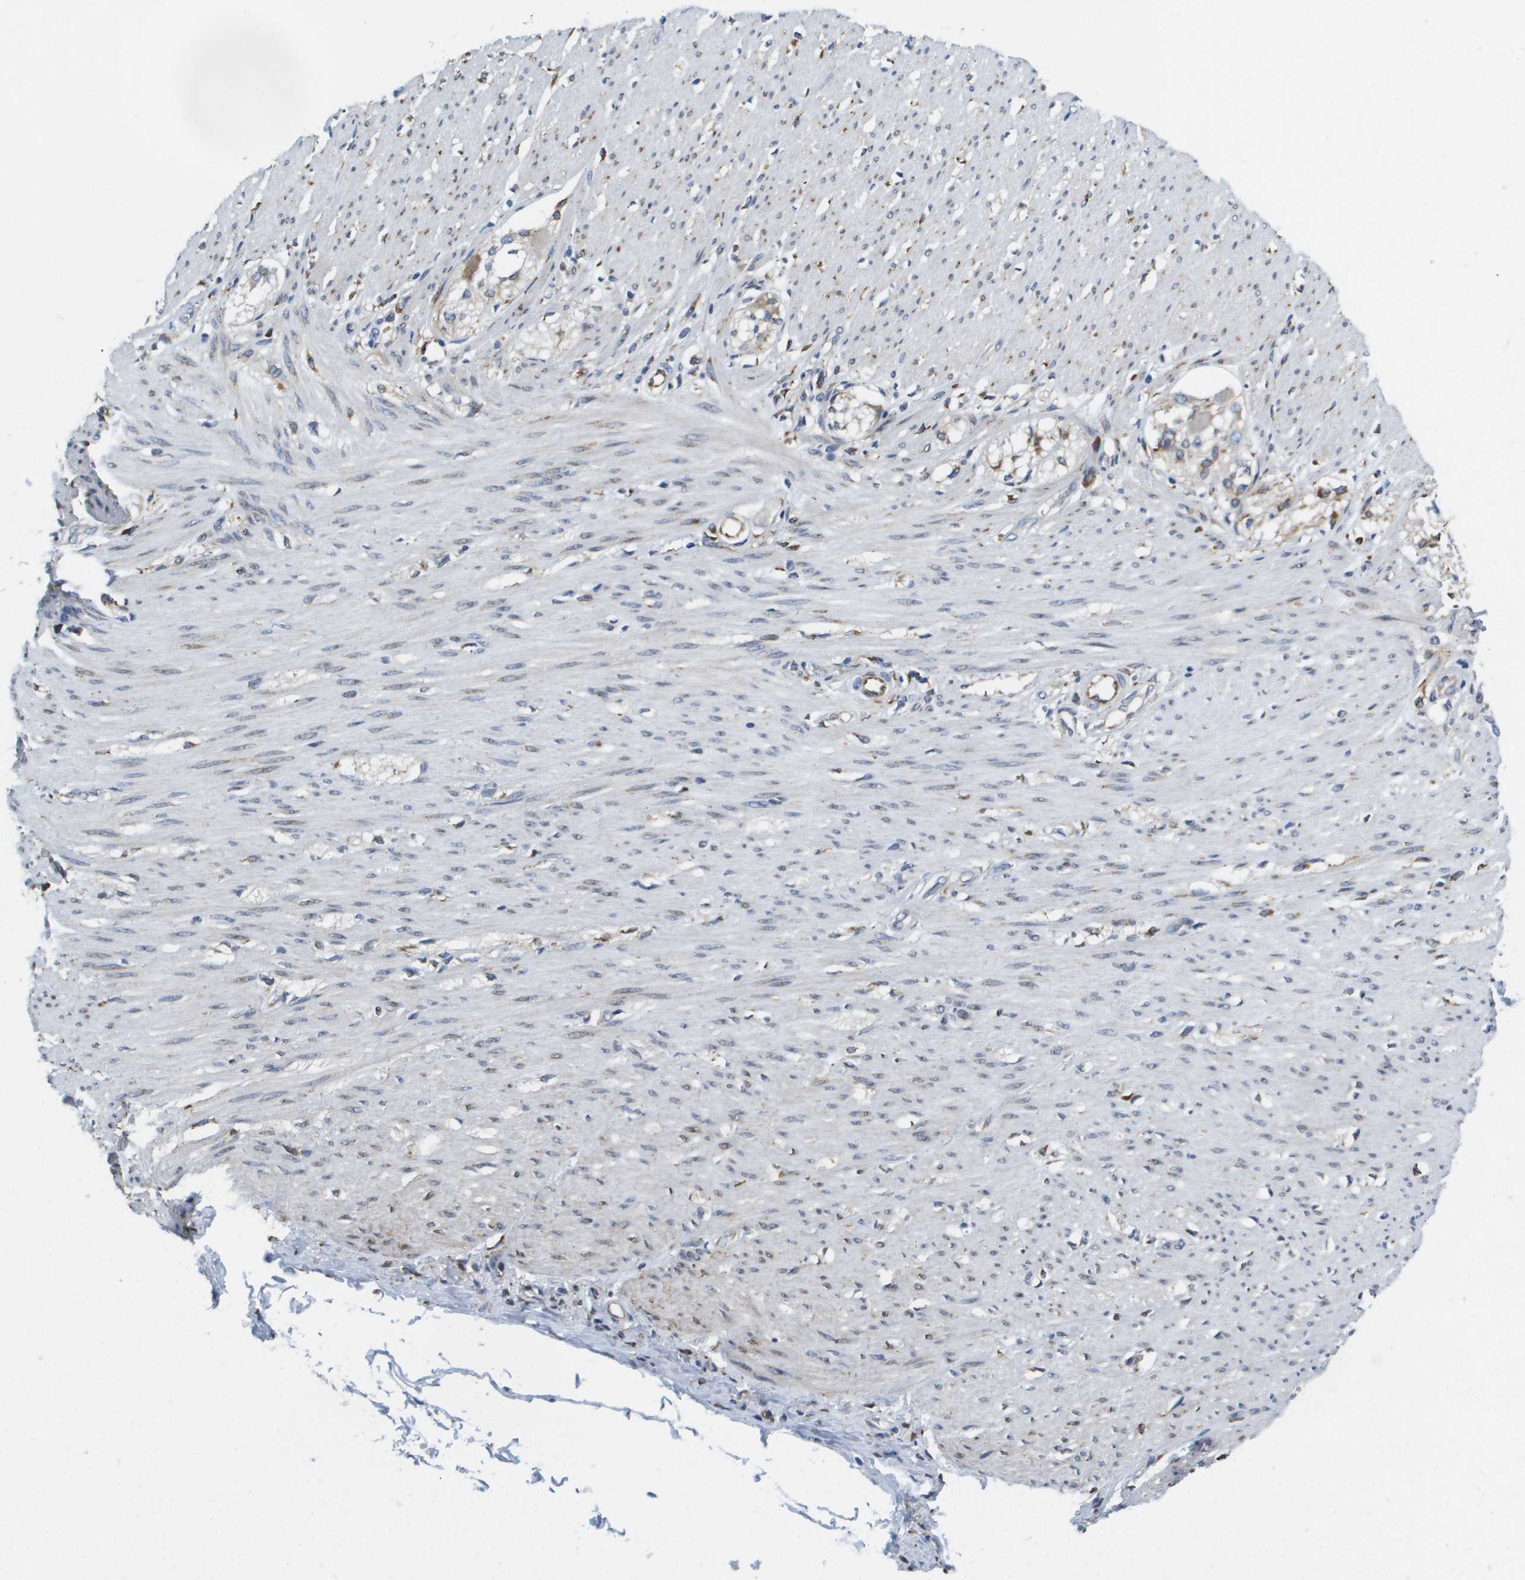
{"staining": {"intensity": "weak", "quantity": "25%-75%", "location": "cytoplasmic/membranous"}, "tissue": "adipose tissue", "cell_type": "Adipocytes", "image_type": "normal", "snomed": [{"axis": "morphology", "description": "Normal tissue, NOS"}, {"axis": "morphology", "description": "Adenocarcinoma, NOS"}, {"axis": "topography", "description": "Colon"}, {"axis": "topography", "description": "Peripheral nerve tissue"}], "caption": "Immunohistochemical staining of benign adipose tissue demonstrates low levels of weak cytoplasmic/membranous expression in approximately 25%-75% of adipocytes. (IHC, brightfield microscopy, high magnification).", "gene": "ST3GAL2", "patient": {"sex": "male", "age": 14}}